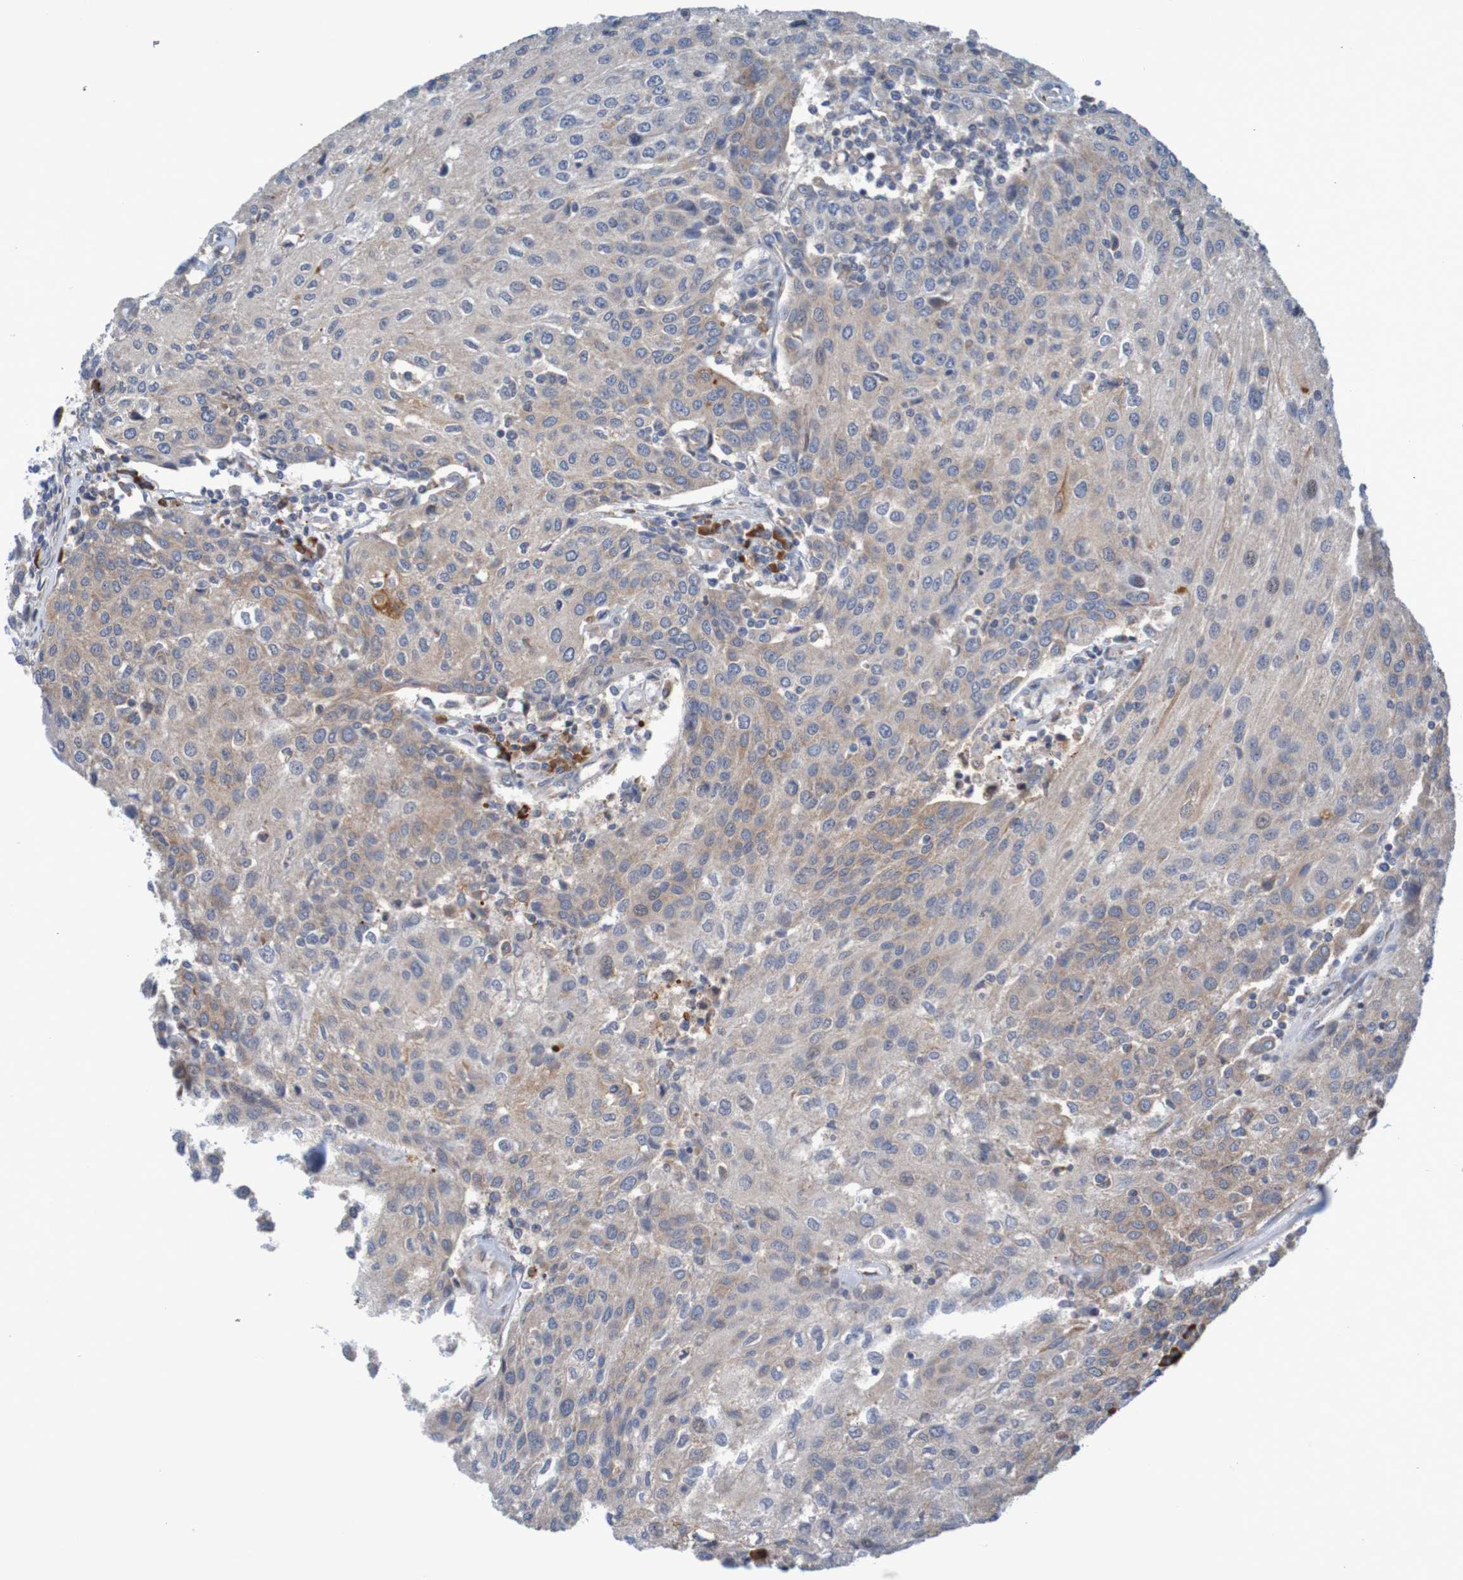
{"staining": {"intensity": "weak", "quantity": ">75%", "location": "cytoplasmic/membranous"}, "tissue": "urothelial cancer", "cell_type": "Tumor cells", "image_type": "cancer", "snomed": [{"axis": "morphology", "description": "Urothelial carcinoma, High grade"}, {"axis": "topography", "description": "Urinary bladder"}], "caption": "Immunohistochemical staining of high-grade urothelial carcinoma displays low levels of weak cytoplasmic/membranous protein expression in about >75% of tumor cells.", "gene": "CLDN18", "patient": {"sex": "female", "age": 85}}